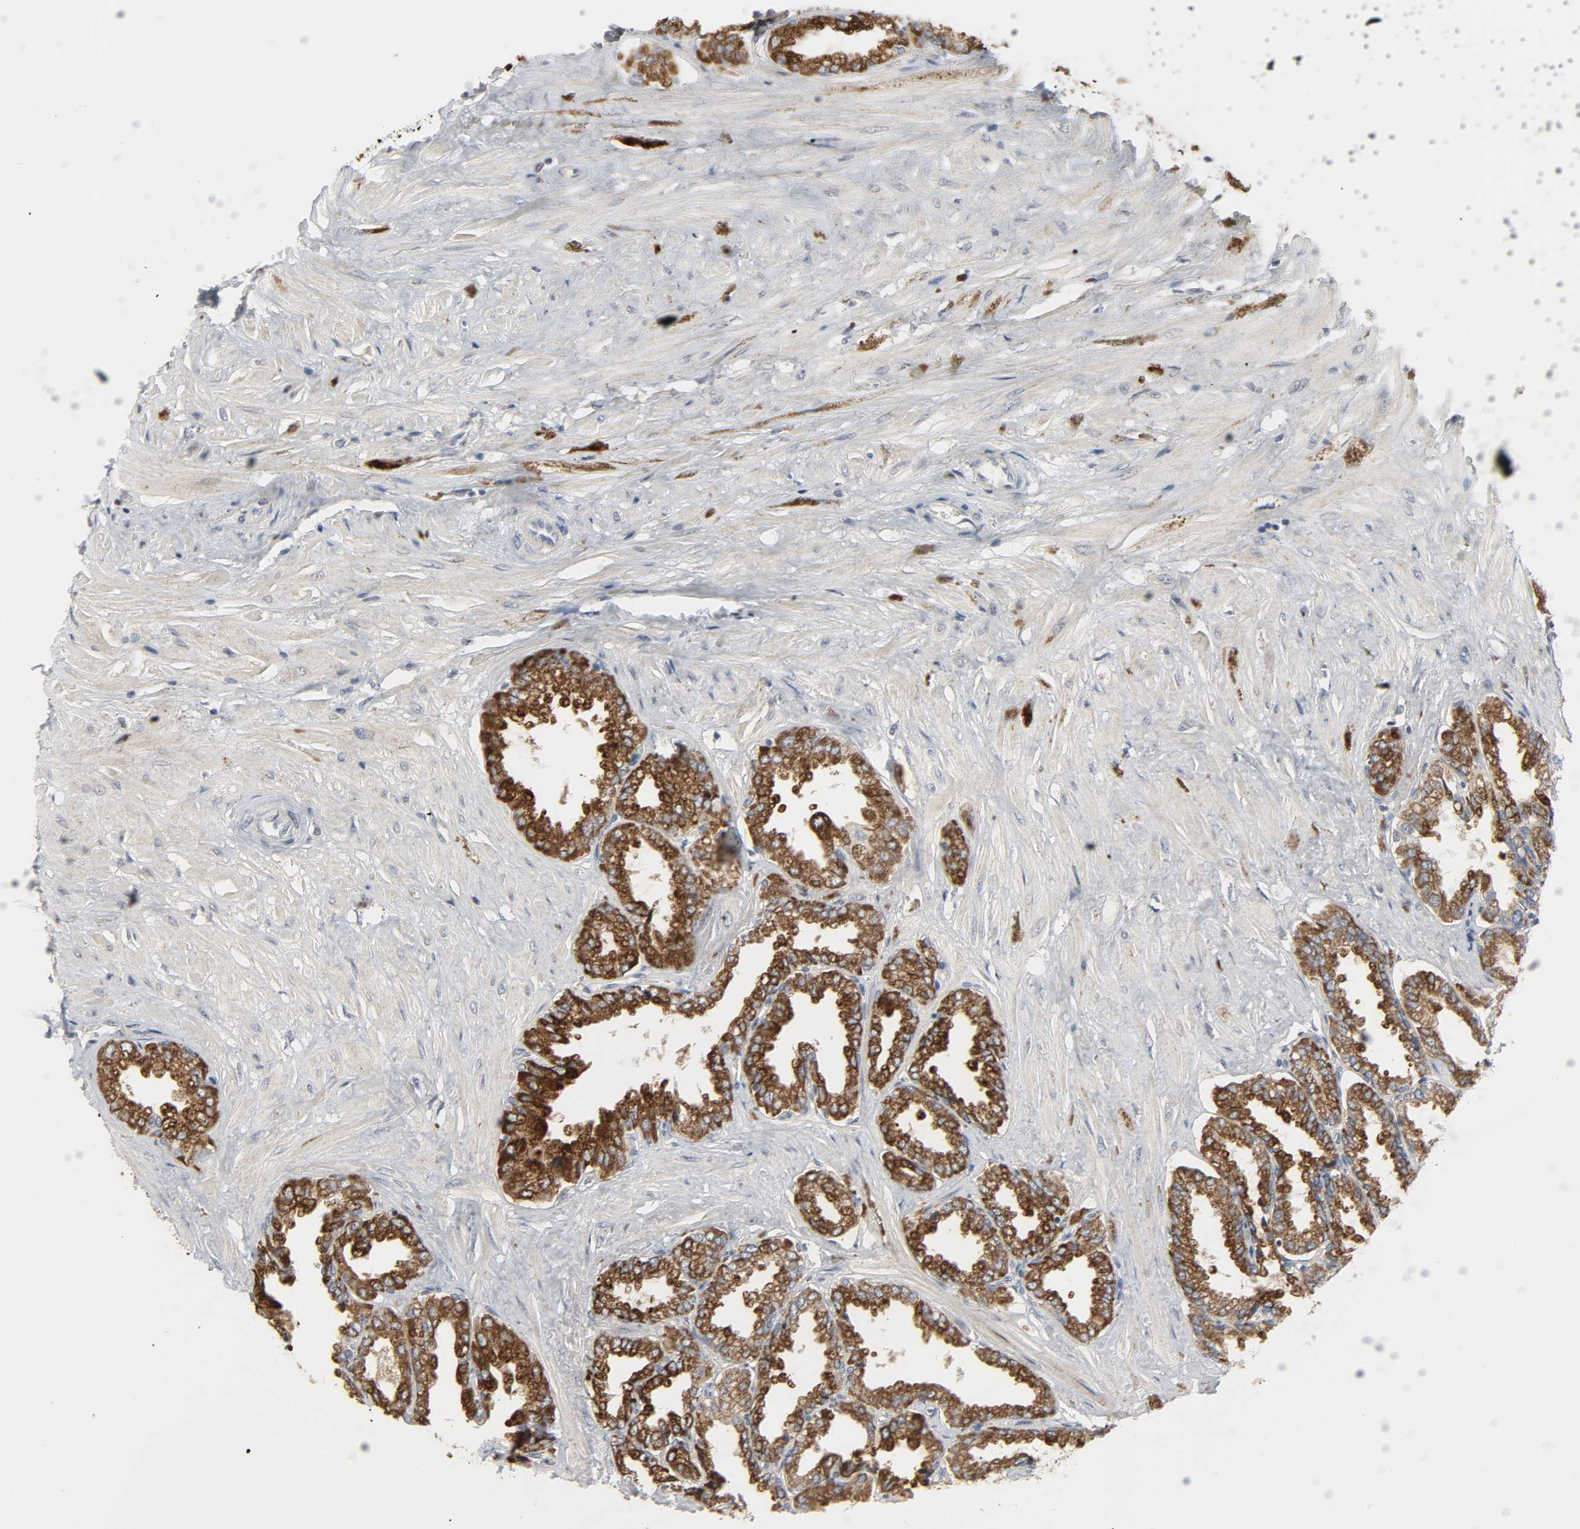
{"staining": {"intensity": "strong", "quantity": ">75%", "location": "cytoplasmic/membranous"}, "tissue": "seminal vesicle", "cell_type": "Glandular cells", "image_type": "normal", "snomed": [{"axis": "morphology", "description": "Normal tissue, NOS"}, {"axis": "topography", "description": "Seminal veicle"}], "caption": "Protein expression analysis of normal human seminal vesicle reveals strong cytoplasmic/membranous staining in about >75% of glandular cells.", "gene": "CLIP1", "patient": {"sex": "male", "age": 46}}